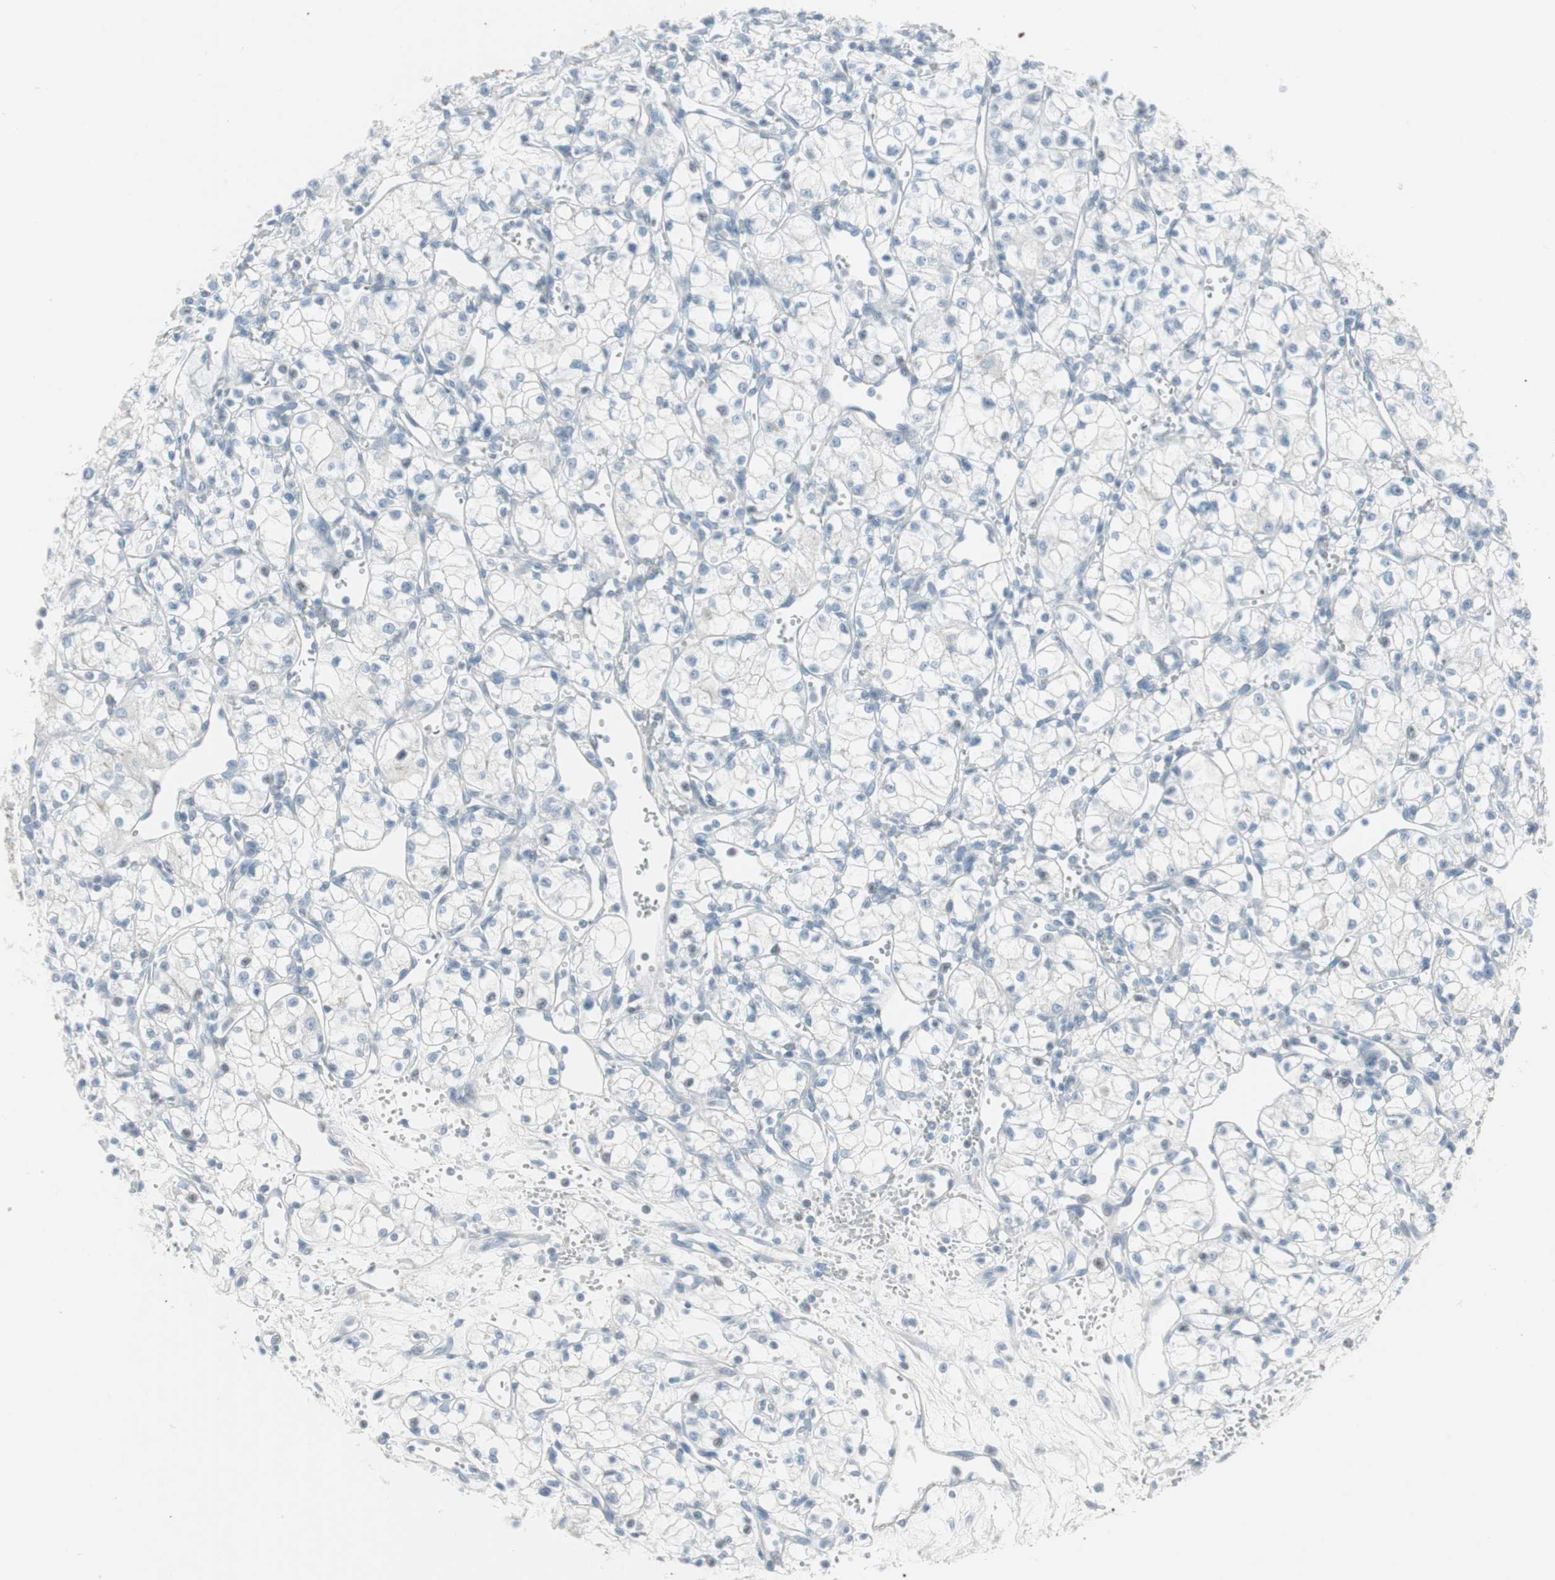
{"staining": {"intensity": "negative", "quantity": "none", "location": "none"}, "tissue": "renal cancer", "cell_type": "Tumor cells", "image_type": "cancer", "snomed": [{"axis": "morphology", "description": "Normal tissue, NOS"}, {"axis": "morphology", "description": "Adenocarcinoma, NOS"}, {"axis": "topography", "description": "Kidney"}], "caption": "The immunohistochemistry (IHC) image has no significant staining in tumor cells of renal cancer tissue. Nuclei are stained in blue.", "gene": "AGR2", "patient": {"sex": "male", "age": 59}}